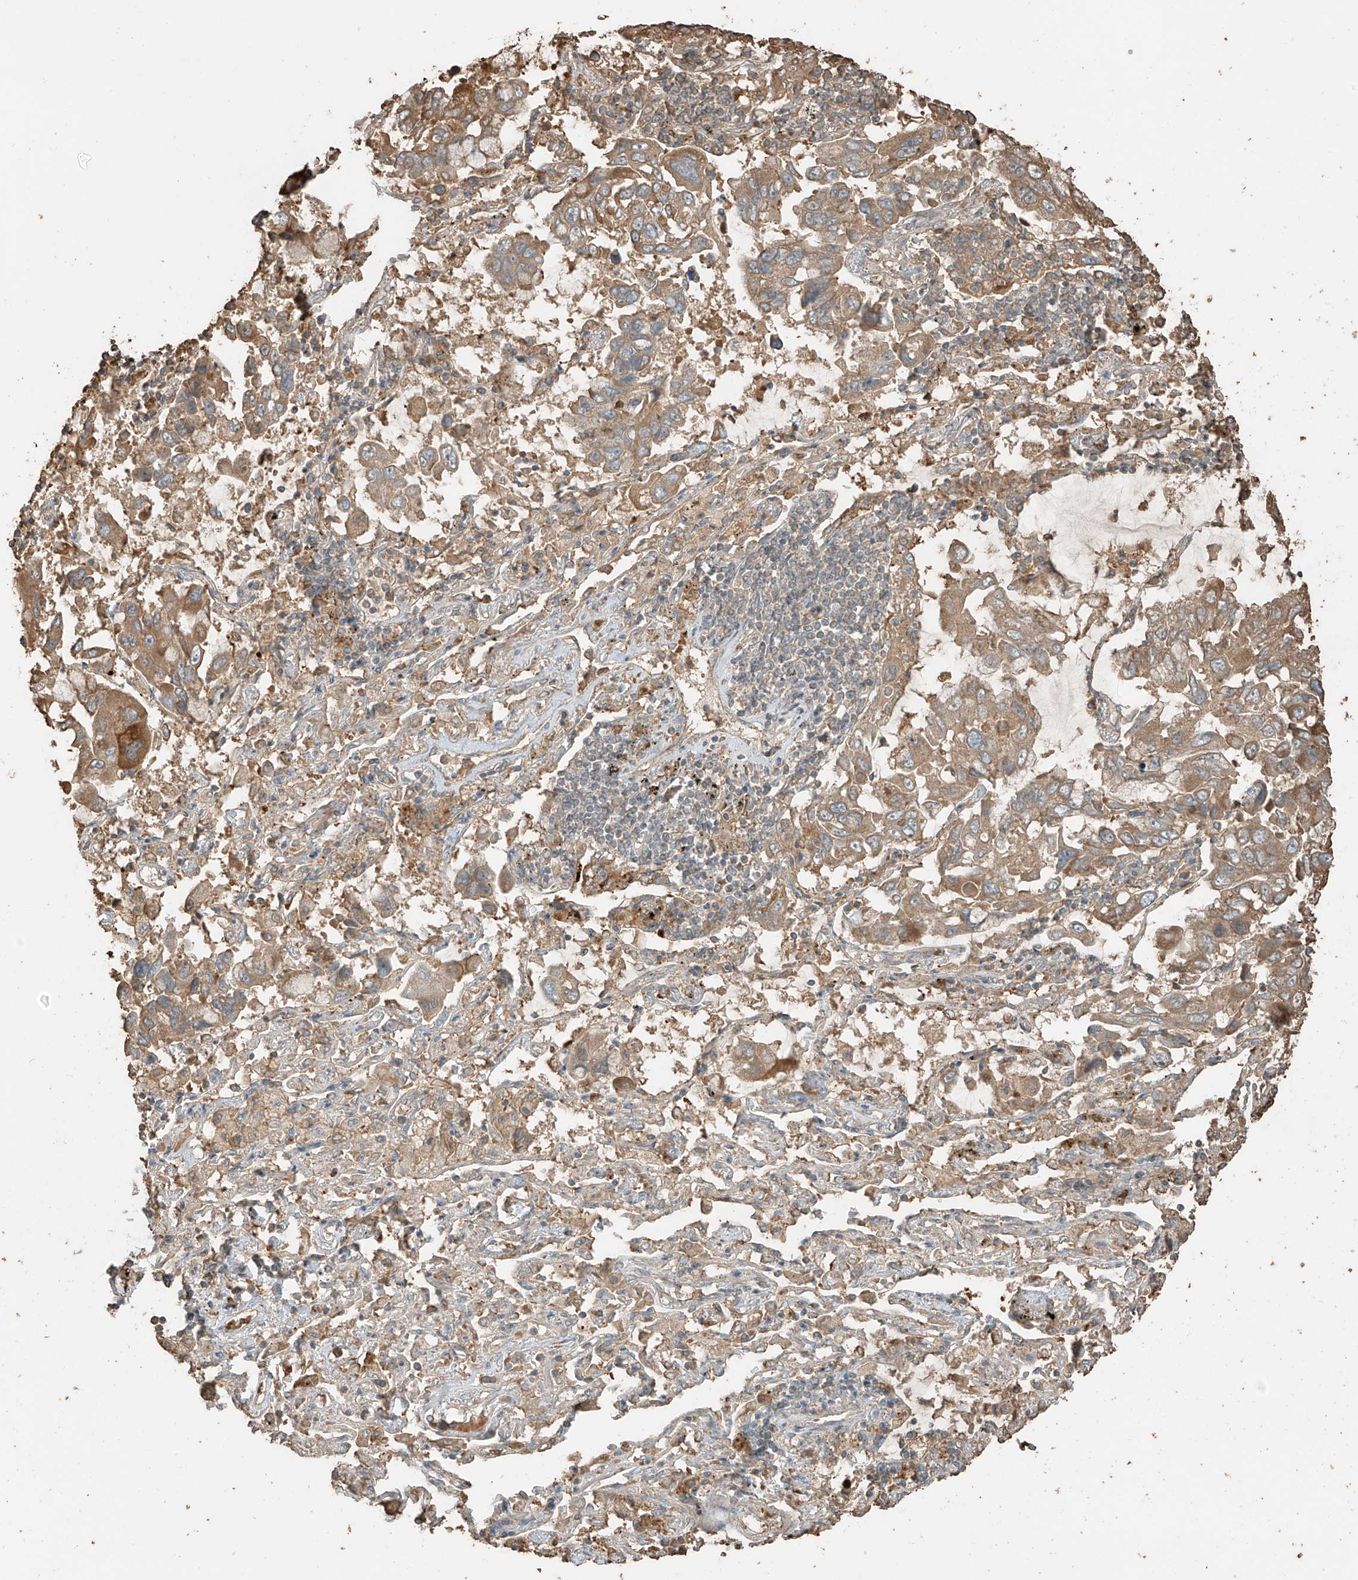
{"staining": {"intensity": "moderate", "quantity": ">75%", "location": "cytoplasmic/membranous"}, "tissue": "lung cancer", "cell_type": "Tumor cells", "image_type": "cancer", "snomed": [{"axis": "morphology", "description": "Adenocarcinoma, NOS"}, {"axis": "topography", "description": "Lung"}], "caption": "Moderate cytoplasmic/membranous expression is seen in approximately >75% of tumor cells in lung adenocarcinoma.", "gene": "RFTN2", "patient": {"sex": "male", "age": 64}}